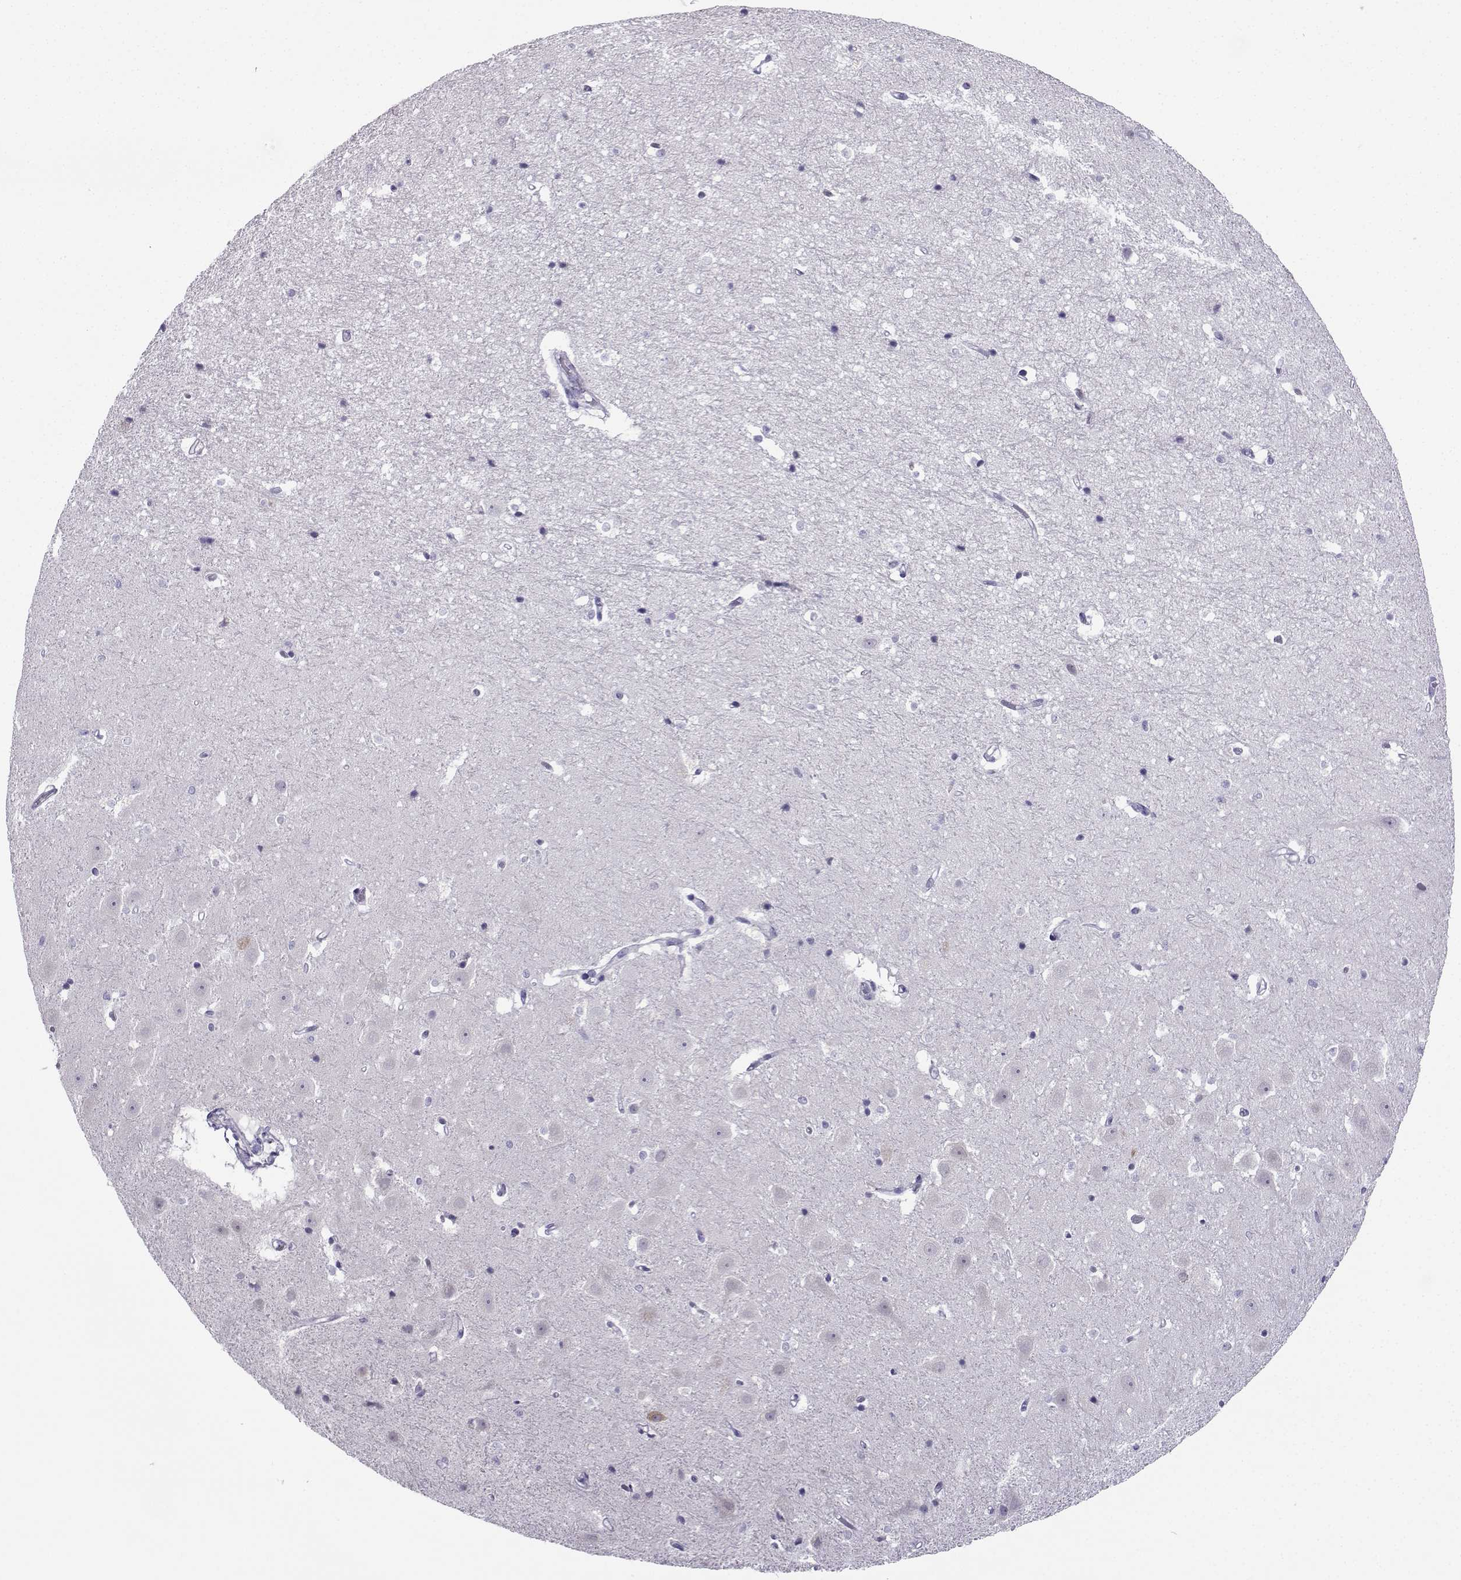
{"staining": {"intensity": "negative", "quantity": "none", "location": "none"}, "tissue": "hippocampus", "cell_type": "Glial cells", "image_type": "normal", "snomed": [{"axis": "morphology", "description": "Normal tissue, NOS"}, {"axis": "topography", "description": "Hippocampus"}], "caption": "Immunohistochemistry of normal human hippocampus shows no positivity in glial cells.", "gene": "FBXO24", "patient": {"sex": "male", "age": 44}}